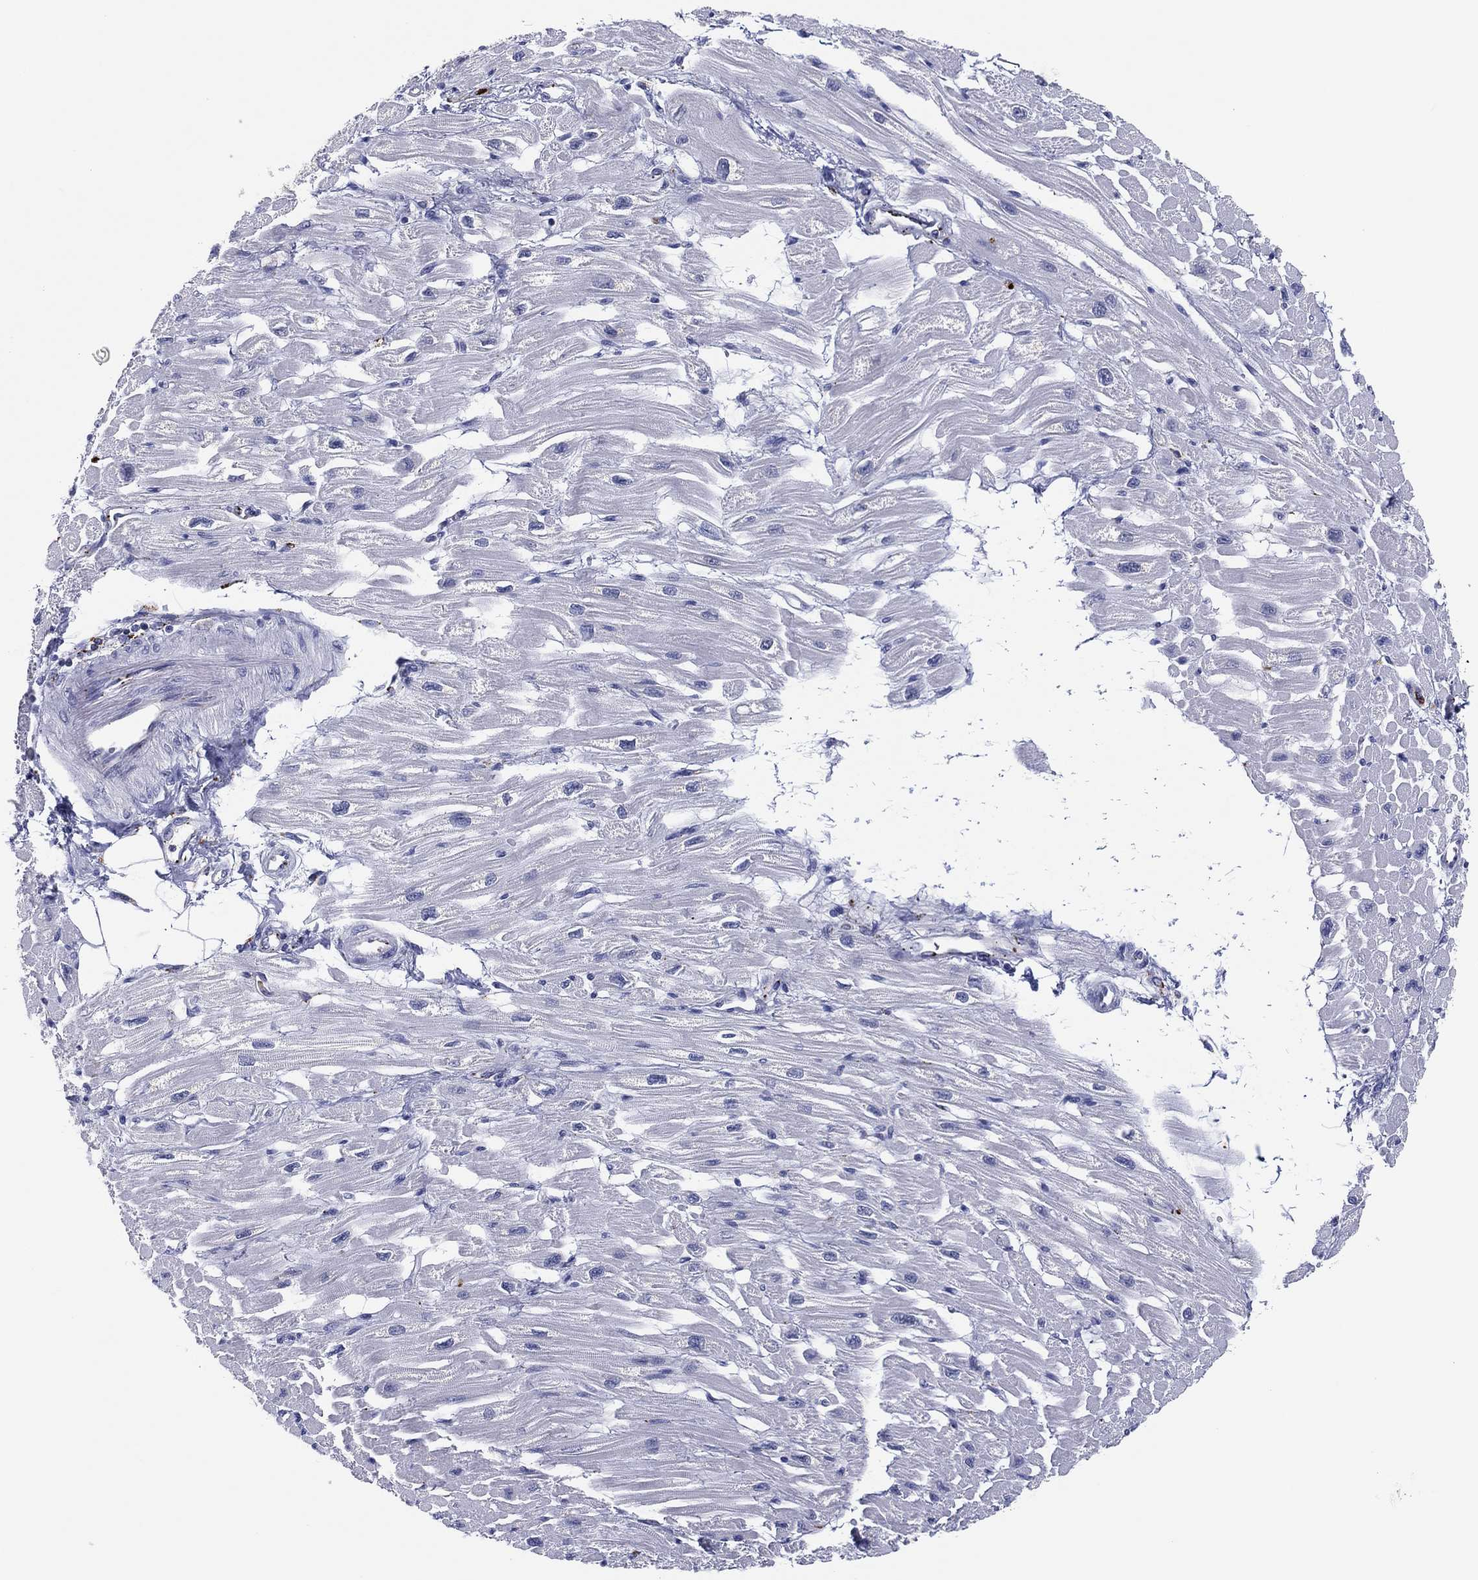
{"staining": {"intensity": "negative", "quantity": "none", "location": "none"}, "tissue": "heart muscle", "cell_type": "Cardiomyocytes", "image_type": "normal", "snomed": [{"axis": "morphology", "description": "Normal tissue, NOS"}, {"axis": "topography", "description": "Heart"}], "caption": "A micrograph of human heart muscle is negative for staining in cardiomyocytes. (IHC, brightfield microscopy, high magnification).", "gene": "PLAC8", "patient": {"sex": "male", "age": 66}}